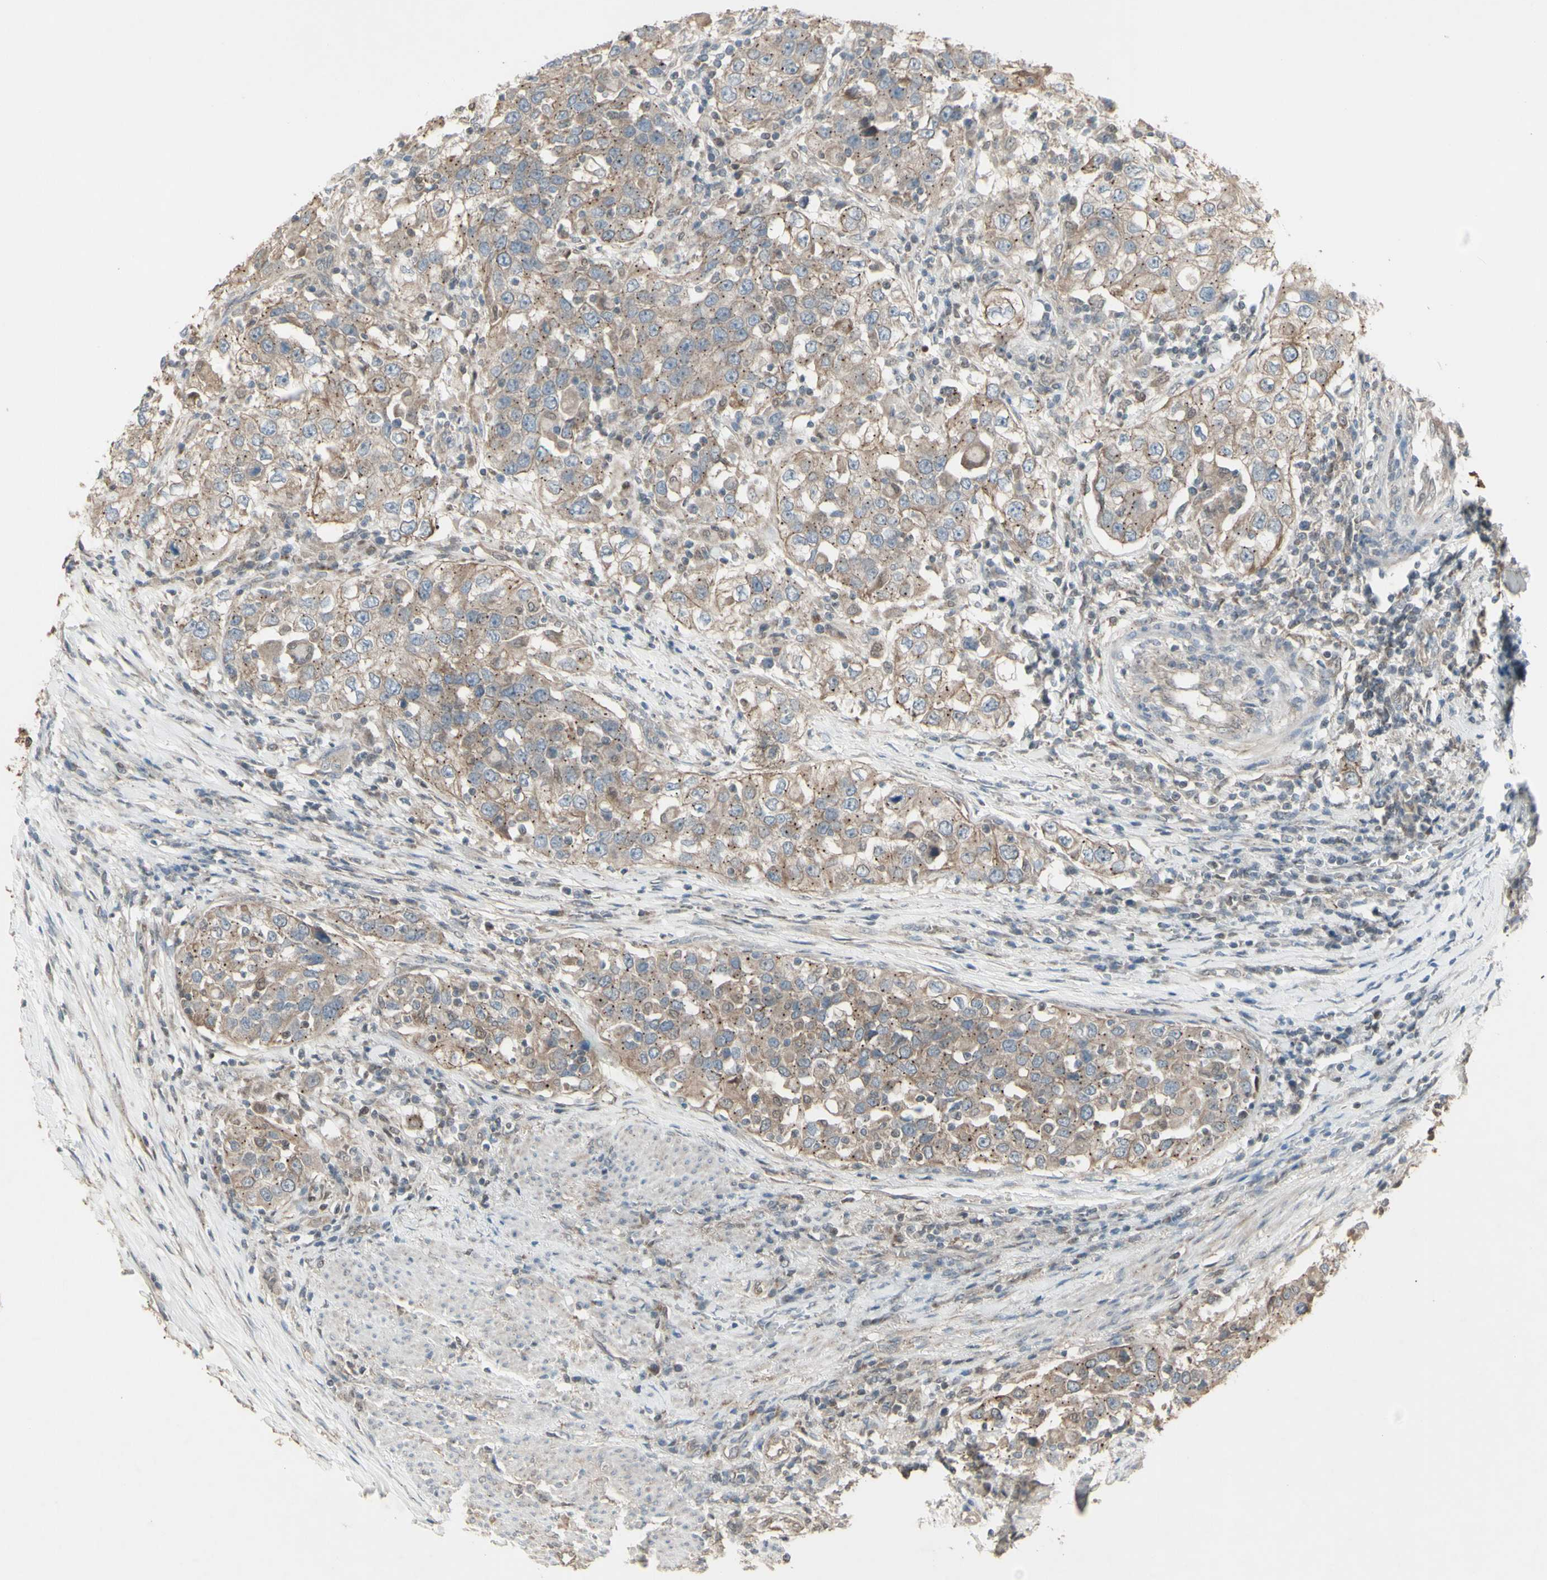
{"staining": {"intensity": "weak", "quantity": ">75%", "location": "cytoplasmic/membranous"}, "tissue": "urothelial cancer", "cell_type": "Tumor cells", "image_type": "cancer", "snomed": [{"axis": "morphology", "description": "Urothelial carcinoma, High grade"}, {"axis": "topography", "description": "Urinary bladder"}], "caption": "Urothelial carcinoma (high-grade) stained with immunohistochemistry shows weak cytoplasmic/membranous positivity in about >75% of tumor cells.", "gene": "FXYD3", "patient": {"sex": "female", "age": 80}}